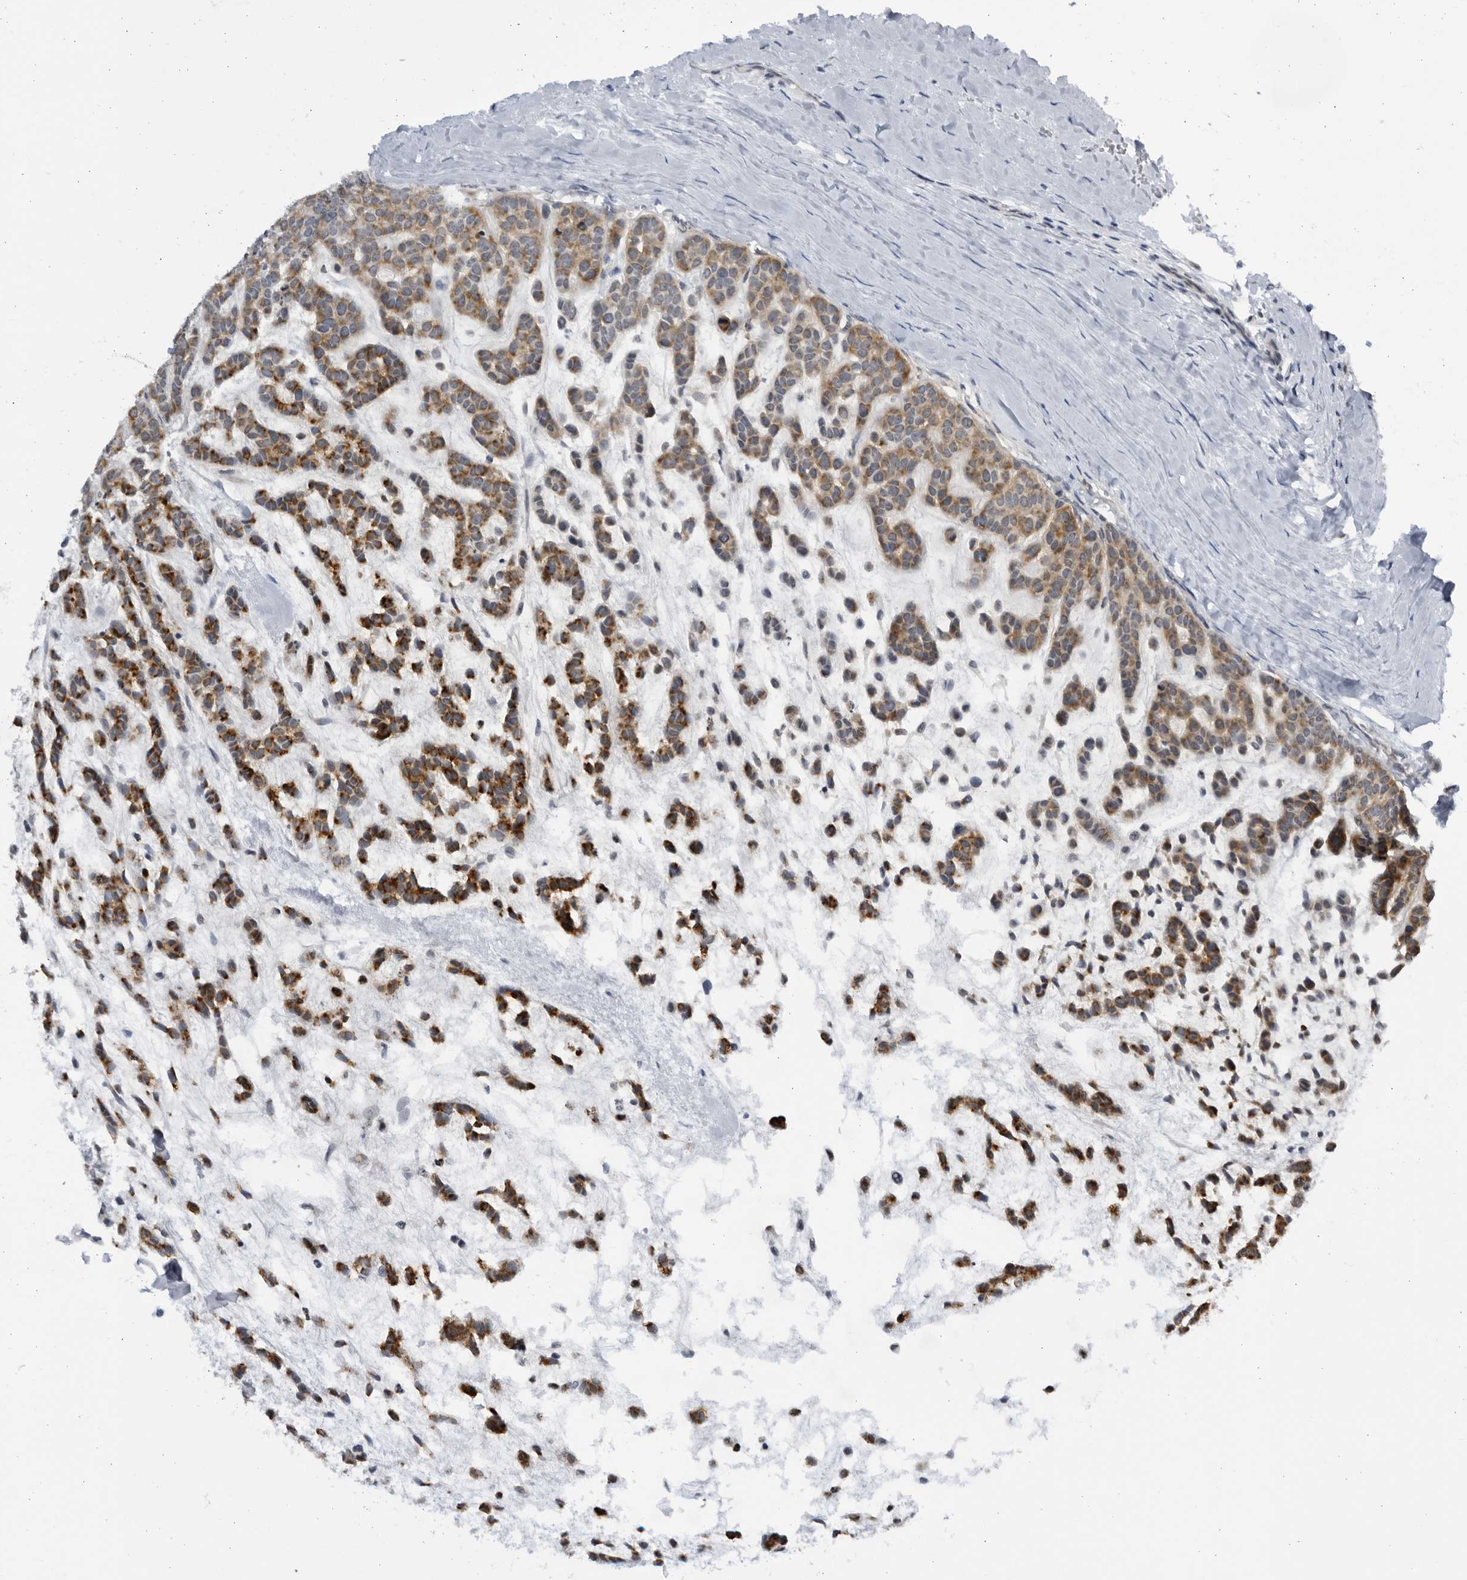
{"staining": {"intensity": "moderate", "quantity": ">75%", "location": "cytoplasmic/membranous"}, "tissue": "head and neck cancer", "cell_type": "Tumor cells", "image_type": "cancer", "snomed": [{"axis": "morphology", "description": "Adenocarcinoma, NOS"}, {"axis": "morphology", "description": "Adenoma, NOS"}, {"axis": "topography", "description": "Head-Neck"}], "caption": "Moderate cytoplasmic/membranous expression for a protein is identified in about >75% of tumor cells of head and neck adenoma using IHC.", "gene": "SLC25A22", "patient": {"sex": "female", "age": 55}}